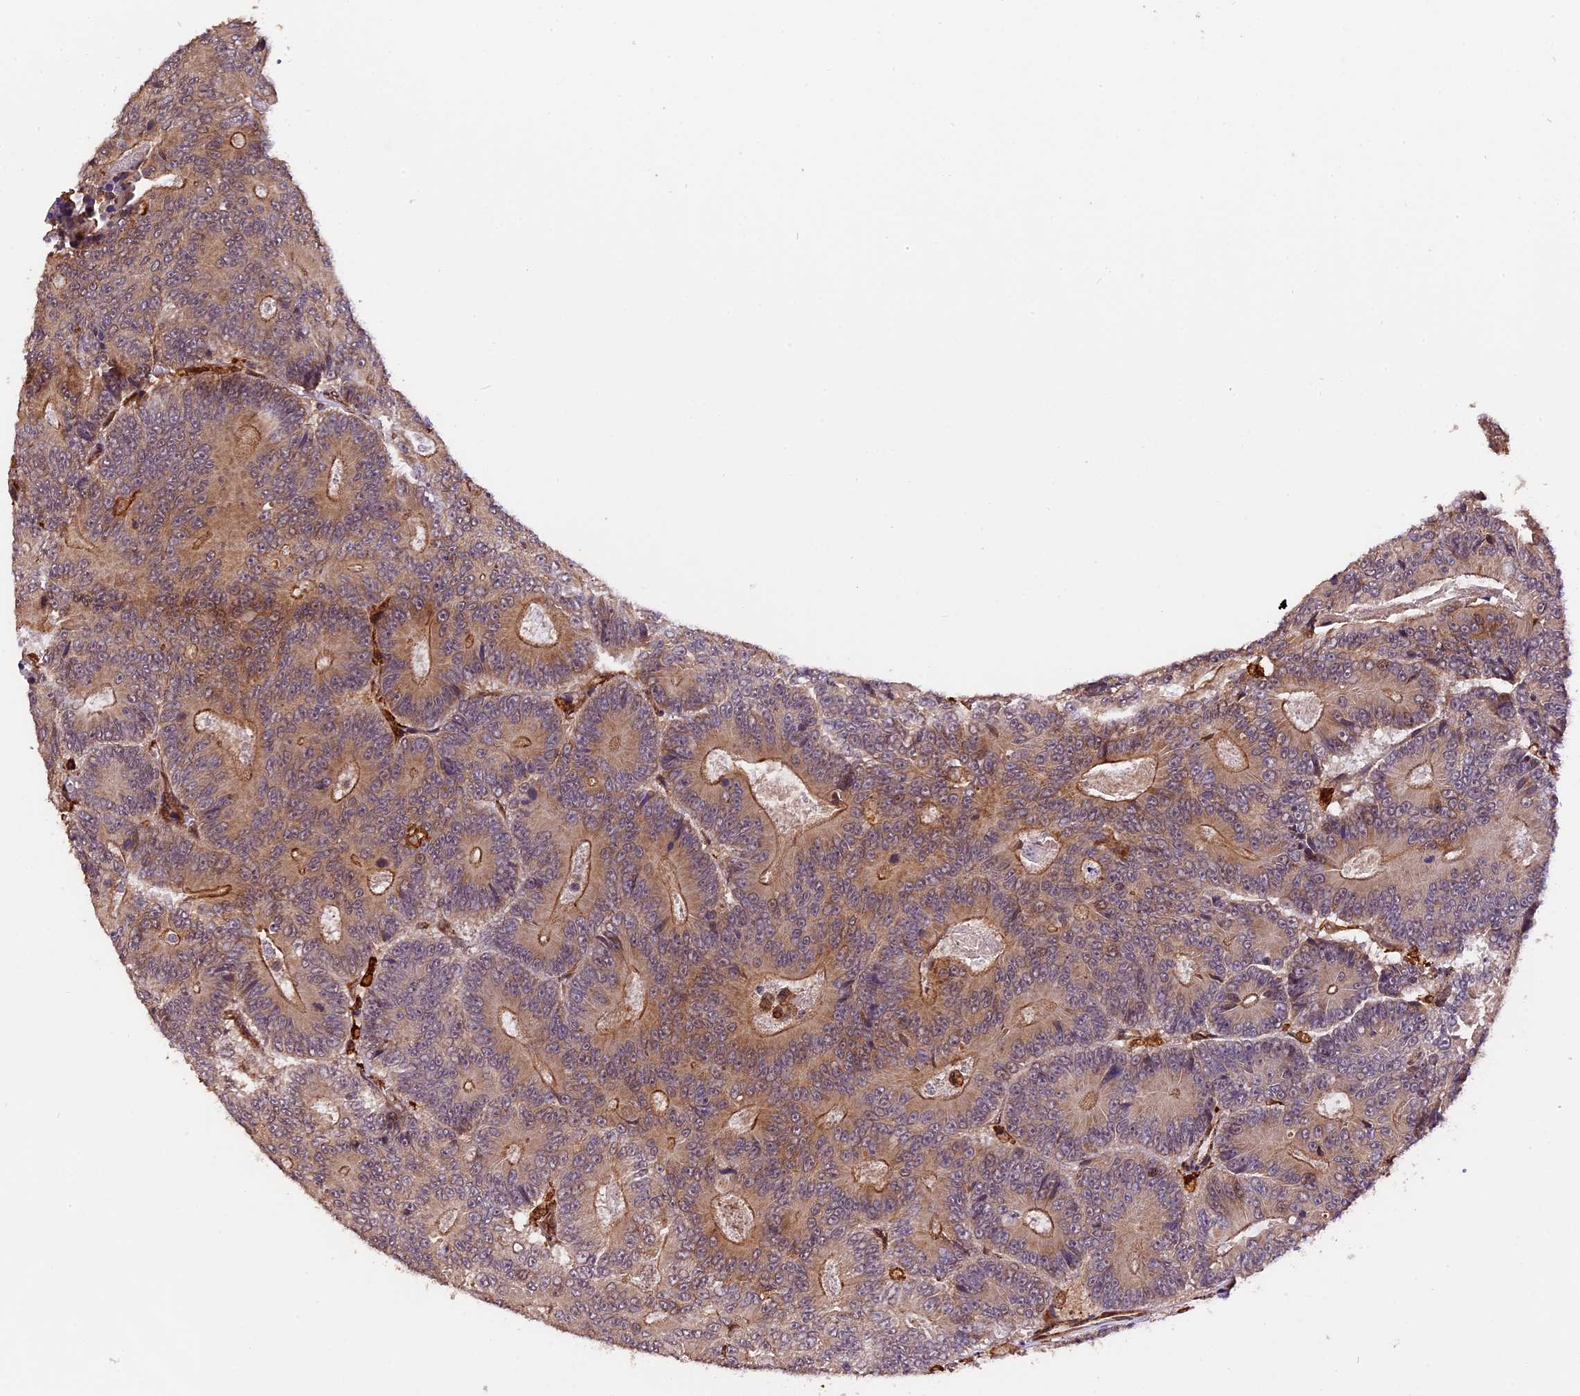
{"staining": {"intensity": "moderate", "quantity": "<25%", "location": "cytoplasmic/membranous"}, "tissue": "colorectal cancer", "cell_type": "Tumor cells", "image_type": "cancer", "snomed": [{"axis": "morphology", "description": "Adenocarcinoma, NOS"}, {"axis": "topography", "description": "Colon"}], "caption": "Protein expression analysis of human colorectal adenocarcinoma reveals moderate cytoplasmic/membranous staining in about <25% of tumor cells.", "gene": "HERPUD1", "patient": {"sex": "male", "age": 83}}